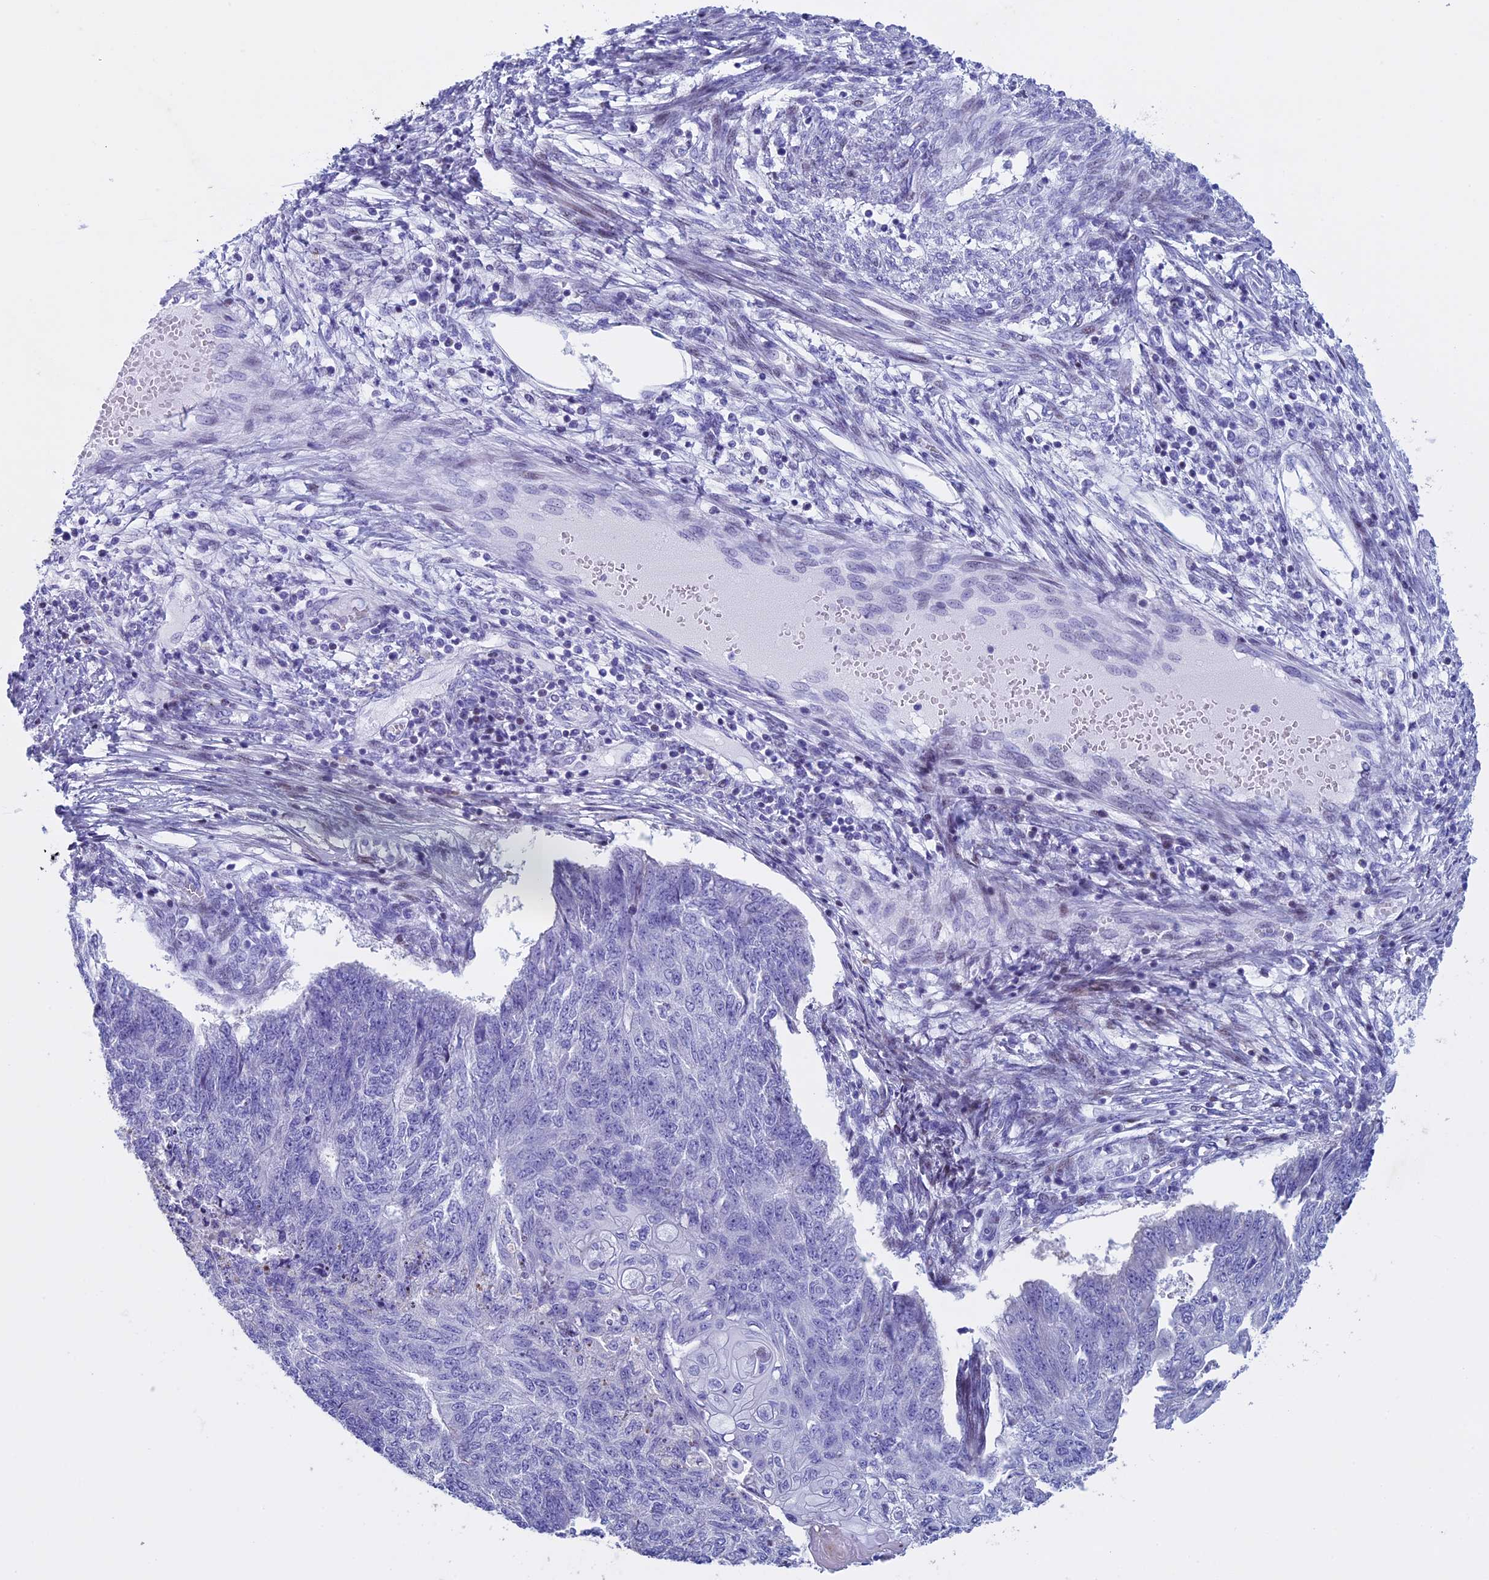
{"staining": {"intensity": "negative", "quantity": "none", "location": "none"}, "tissue": "endometrial cancer", "cell_type": "Tumor cells", "image_type": "cancer", "snomed": [{"axis": "morphology", "description": "Adenocarcinoma, NOS"}, {"axis": "topography", "description": "Endometrium"}], "caption": "This is an immunohistochemistry (IHC) photomicrograph of human endometrial cancer (adenocarcinoma). There is no staining in tumor cells.", "gene": "KCTD21", "patient": {"sex": "female", "age": 32}}